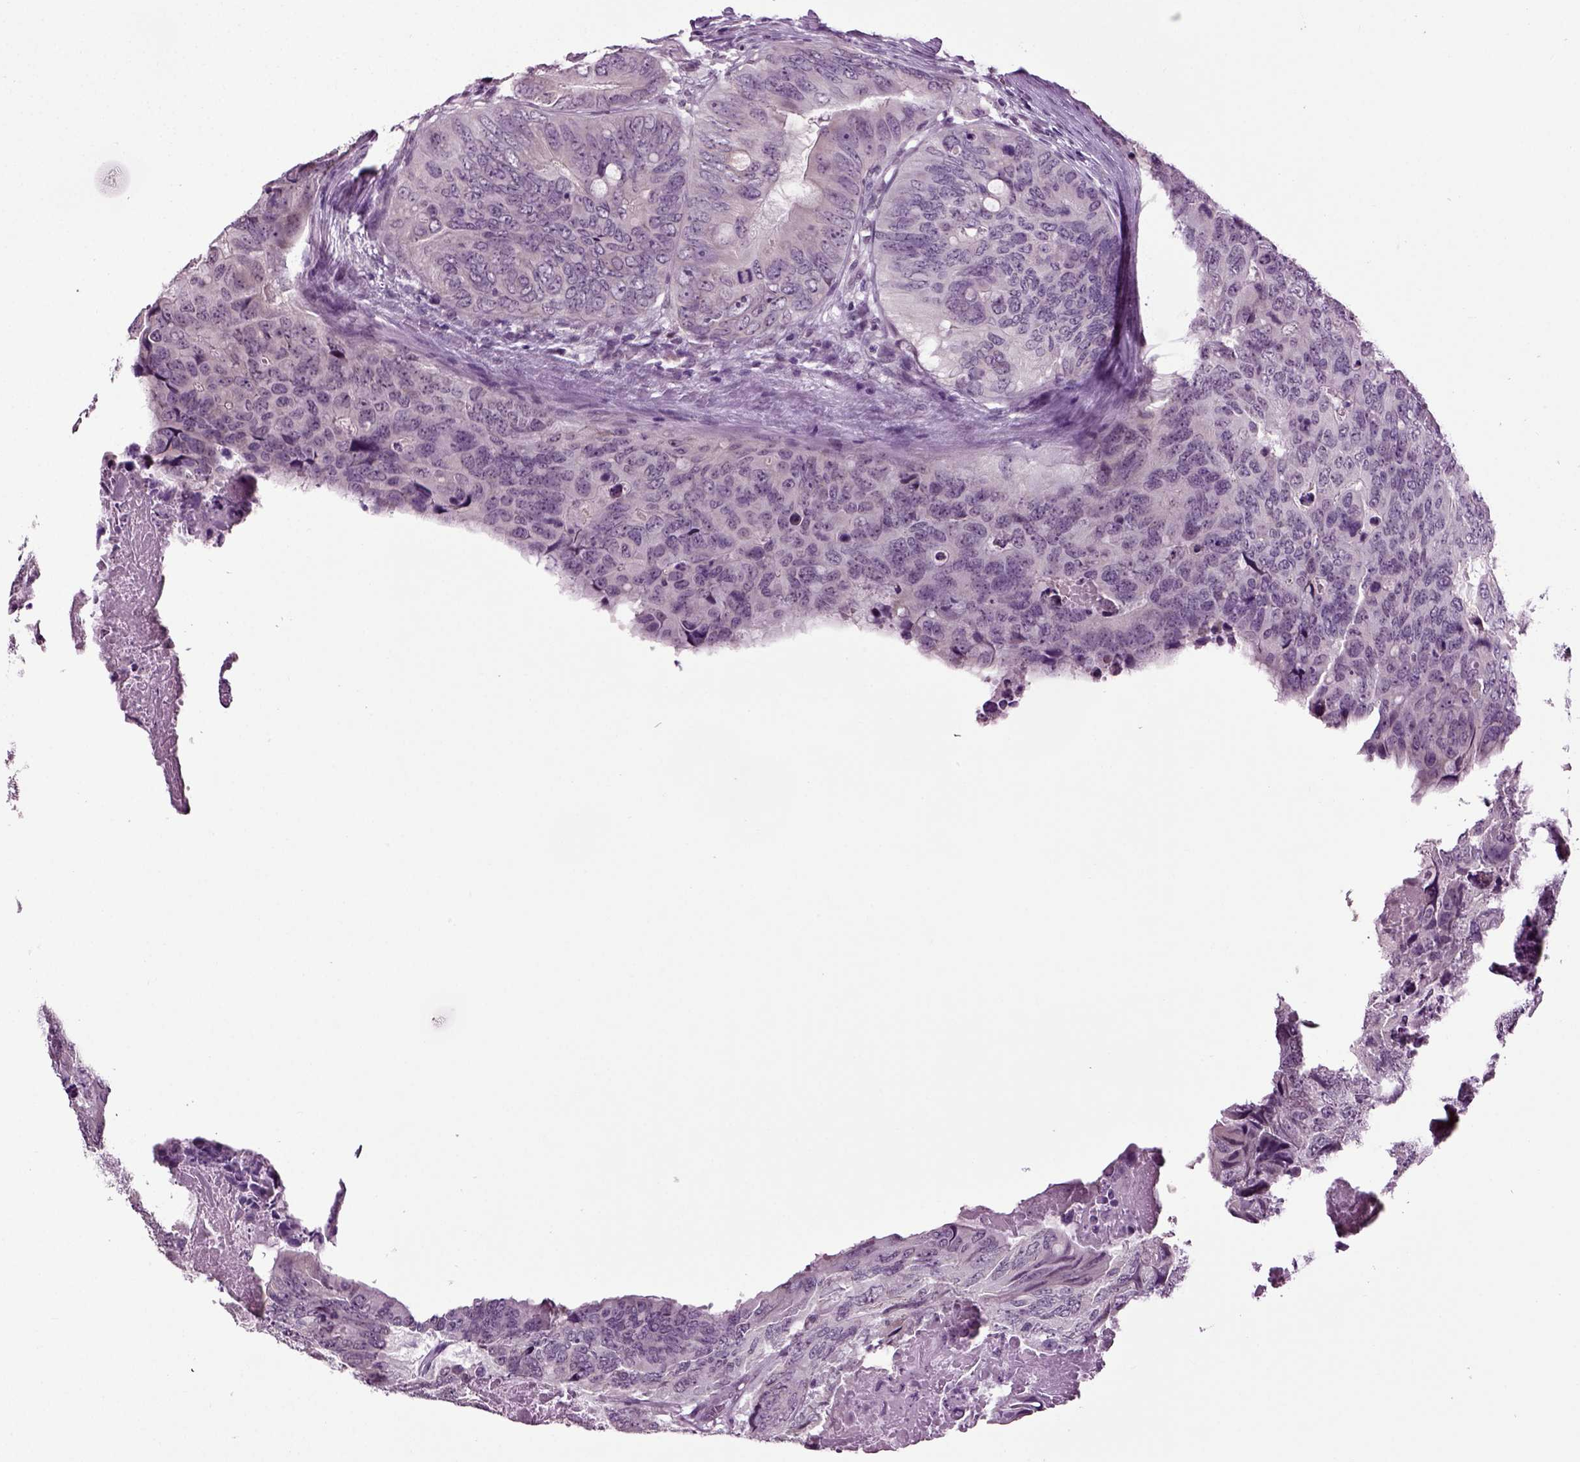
{"staining": {"intensity": "negative", "quantity": "none", "location": "none"}, "tissue": "colorectal cancer", "cell_type": "Tumor cells", "image_type": "cancer", "snomed": [{"axis": "morphology", "description": "Adenocarcinoma, NOS"}, {"axis": "topography", "description": "Colon"}], "caption": "Immunohistochemical staining of colorectal adenocarcinoma shows no significant positivity in tumor cells.", "gene": "SPATA17", "patient": {"sex": "male", "age": 79}}